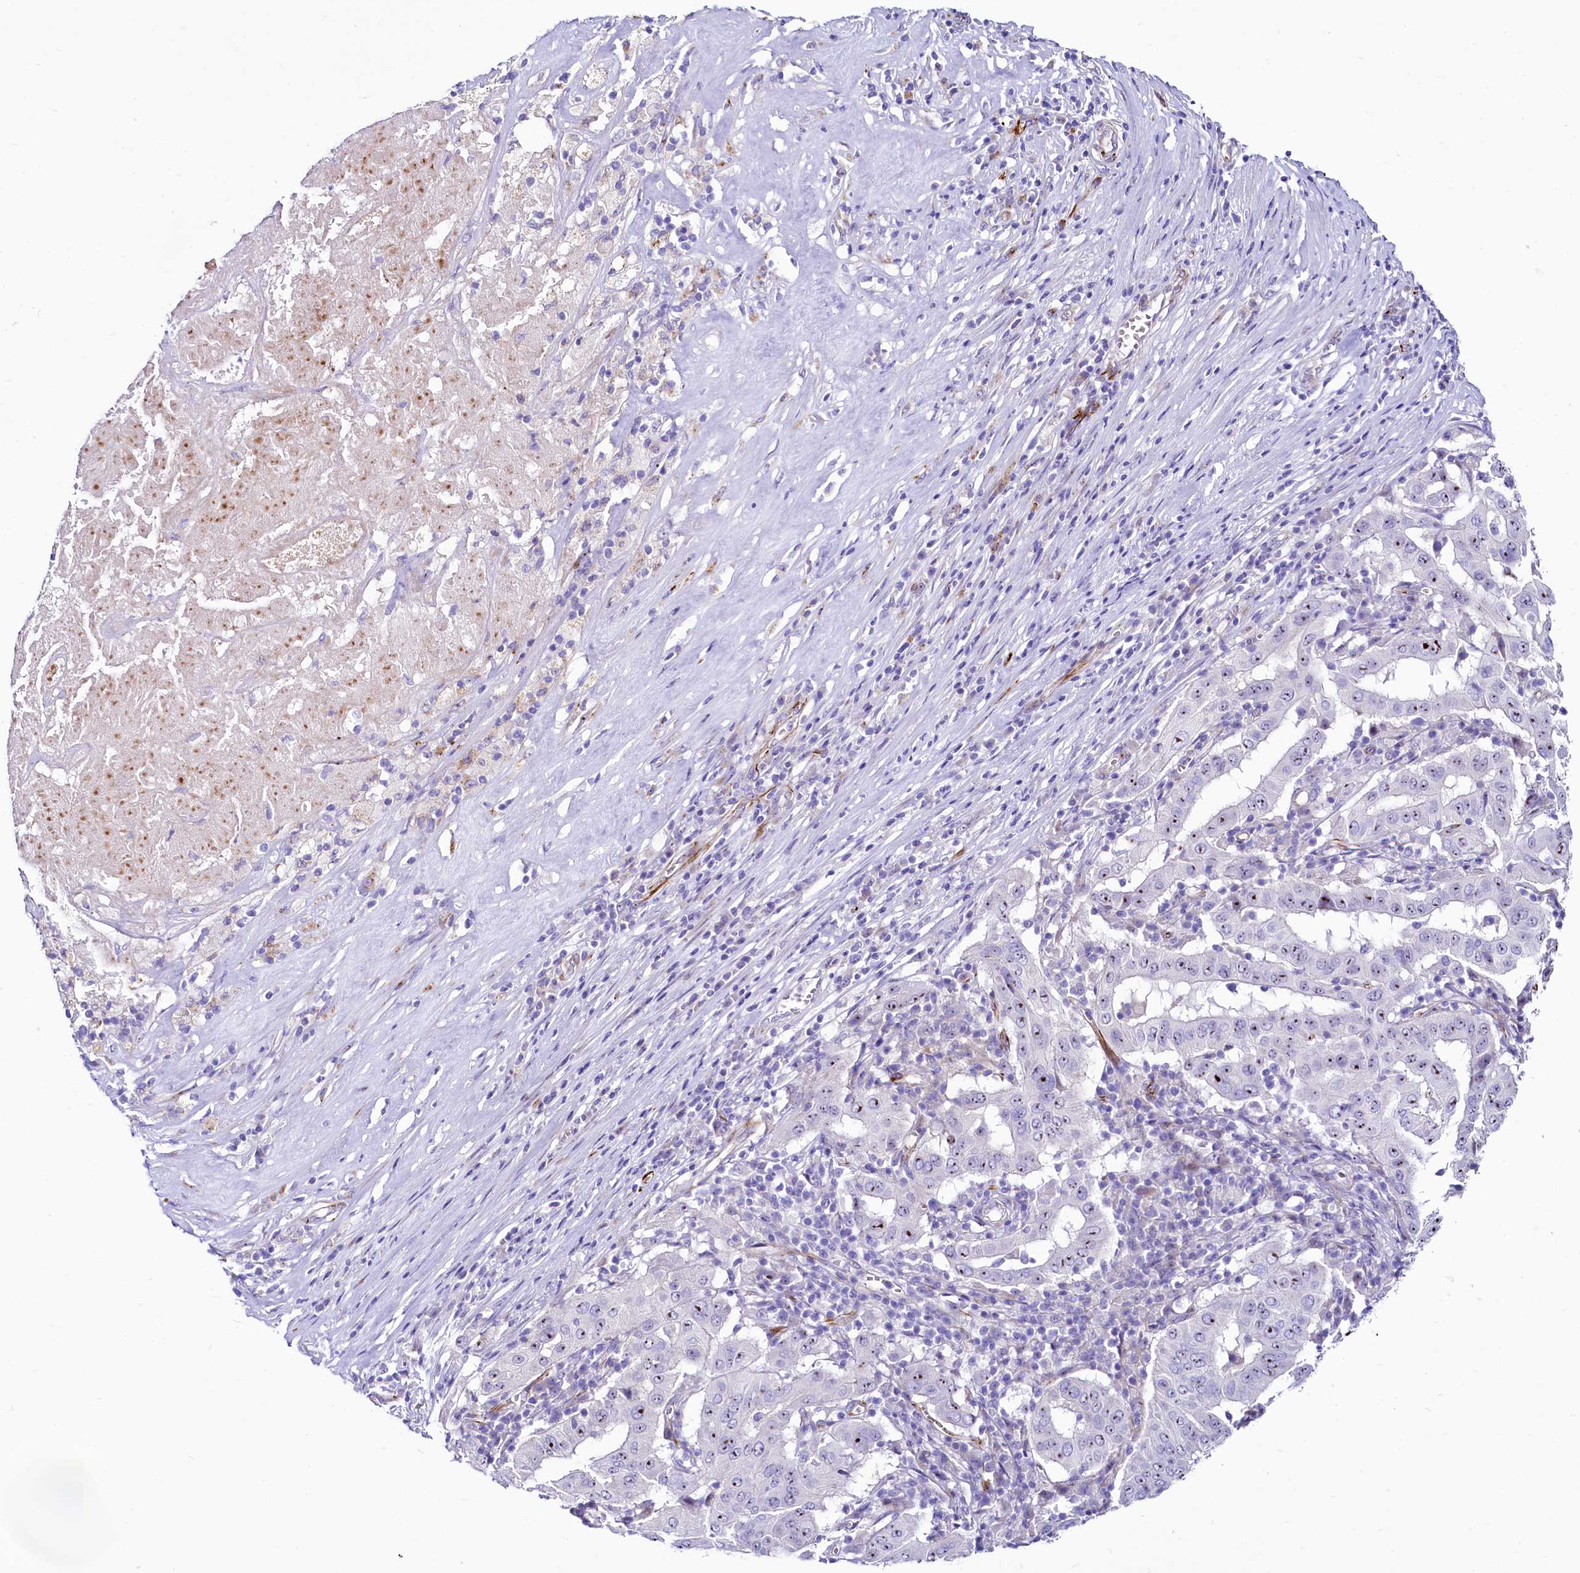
{"staining": {"intensity": "moderate", "quantity": ">75%", "location": "nuclear"}, "tissue": "pancreatic cancer", "cell_type": "Tumor cells", "image_type": "cancer", "snomed": [{"axis": "morphology", "description": "Adenocarcinoma, NOS"}, {"axis": "topography", "description": "Pancreas"}], "caption": "Brown immunohistochemical staining in pancreatic cancer displays moderate nuclear expression in about >75% of tumor cells. Using DAB (brown) and hematoxylin (blue) stains, captured at high magnification using brightfield microscopy.", "gene": "SH3TC2", "patient": {"sex": "male", "age": 63}}